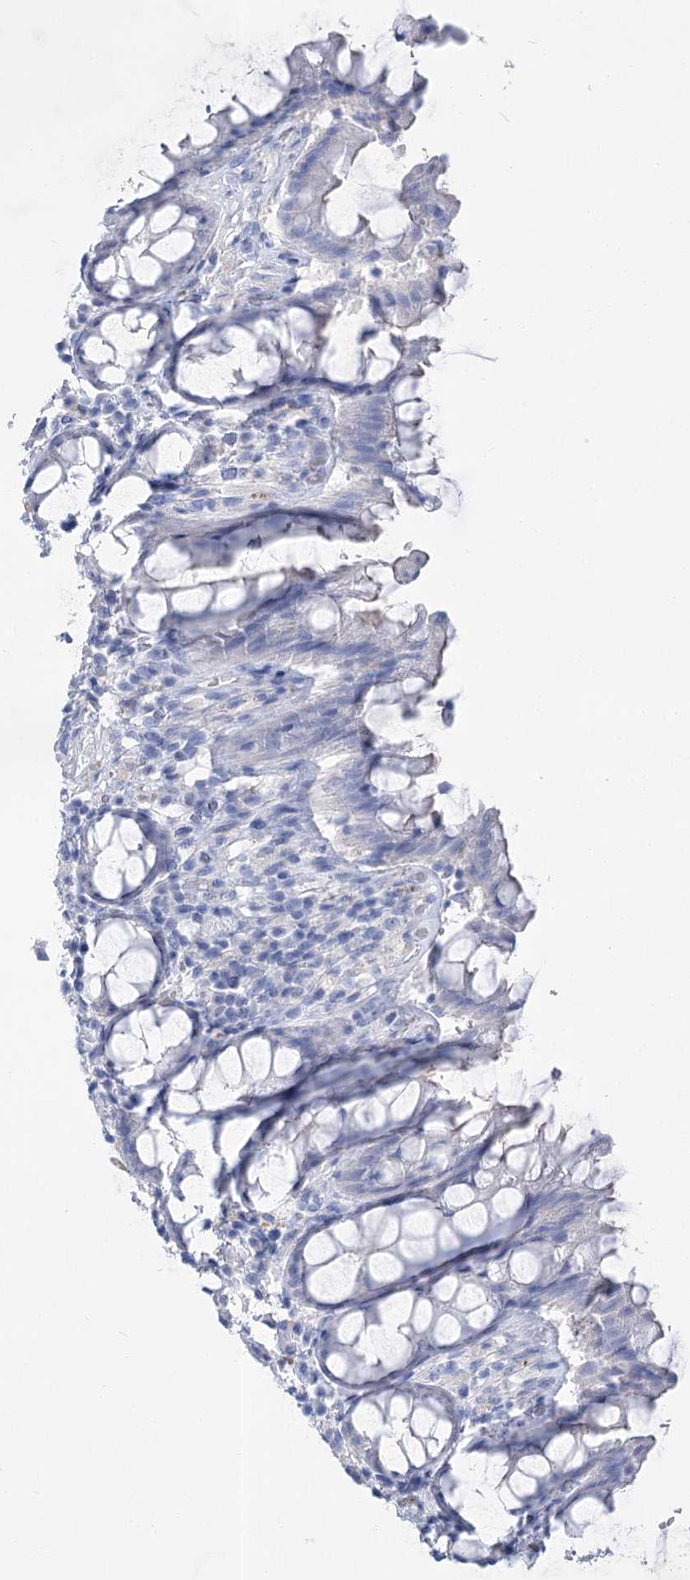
{"staining": {"intensity": "negative", "quantity": "none", "location": "none"}, "tissue": "rectum", "cell_type": "Glandular cells", "image_type": "normal", "snomed": [{"axis": "morphology", "description": "Normal tissue, NOS"}, {"axis": "topography", "description": "Rectum"}], "caption": "DAB (3,3'-diaminobenzidine) immunohistochemical staining of benign rectum exhibits no significant staining in glandular cells.", "gene": "PCDHA1", "patient": {"sex": "male", "age": 64}}